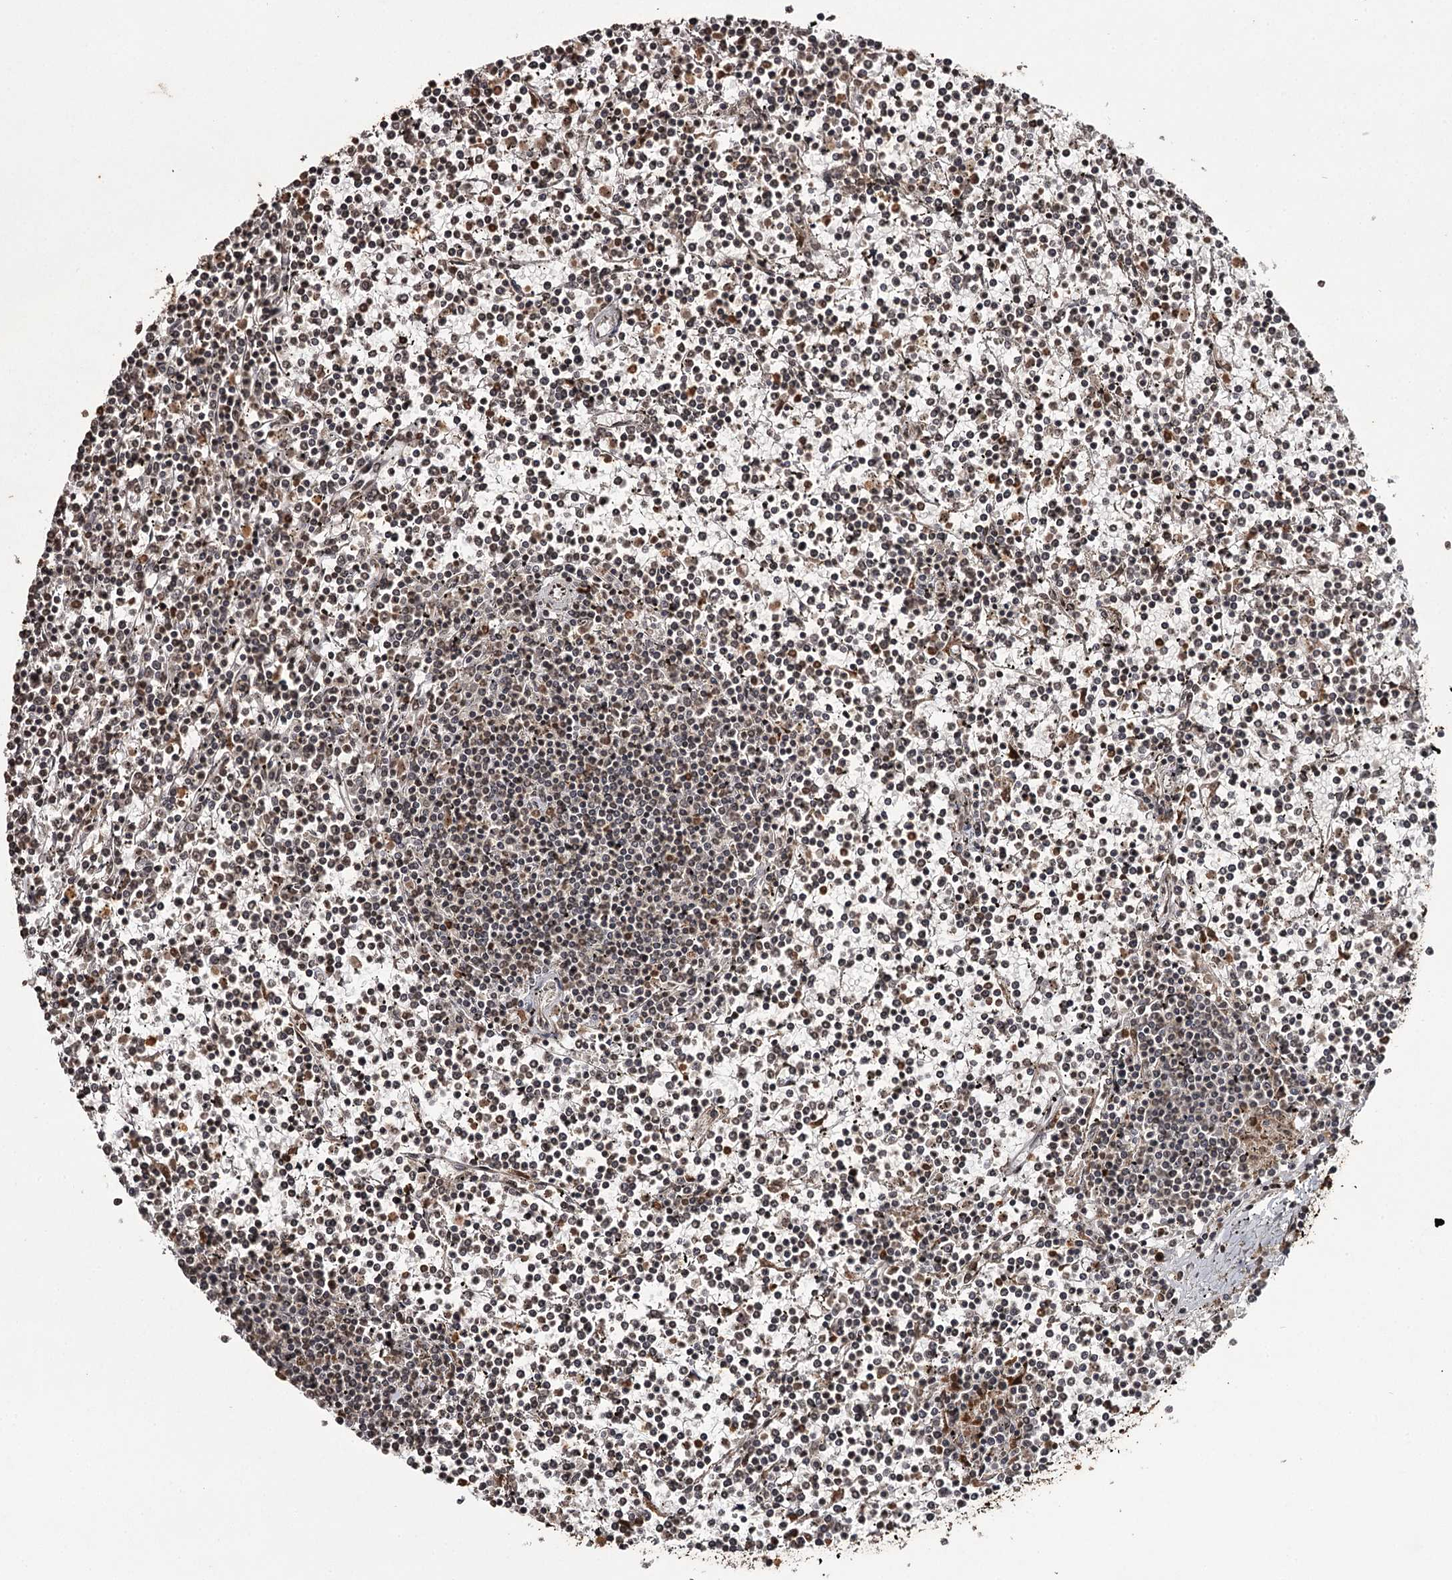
{"staining": {"intensity": "strong", "quantity": "25%-75%", "location": "nuclear"}, "tissue": "lymphoma", "cell_type": "Tumor cells", "image_type": "cancer", "snomed": [{"axis": "morphology", "description": "Malignant lymphoma, non-Hodgkin's type, Low grade"}, {"axis": "topography", "description": "Spleen"}], "caption": "Protein expression analysis of human lymphoma reveals strong nuclear staining in approximately 25%-75% of tumor cells. The protein of interest is stained brown, and the nuclei are stained in blue (DAB (3,3'-diaminobenzidine) IHC with brightfield microscopy, high magnification).", "gene": "THYN1", "patient": {"sex": "female", "age": 19}}